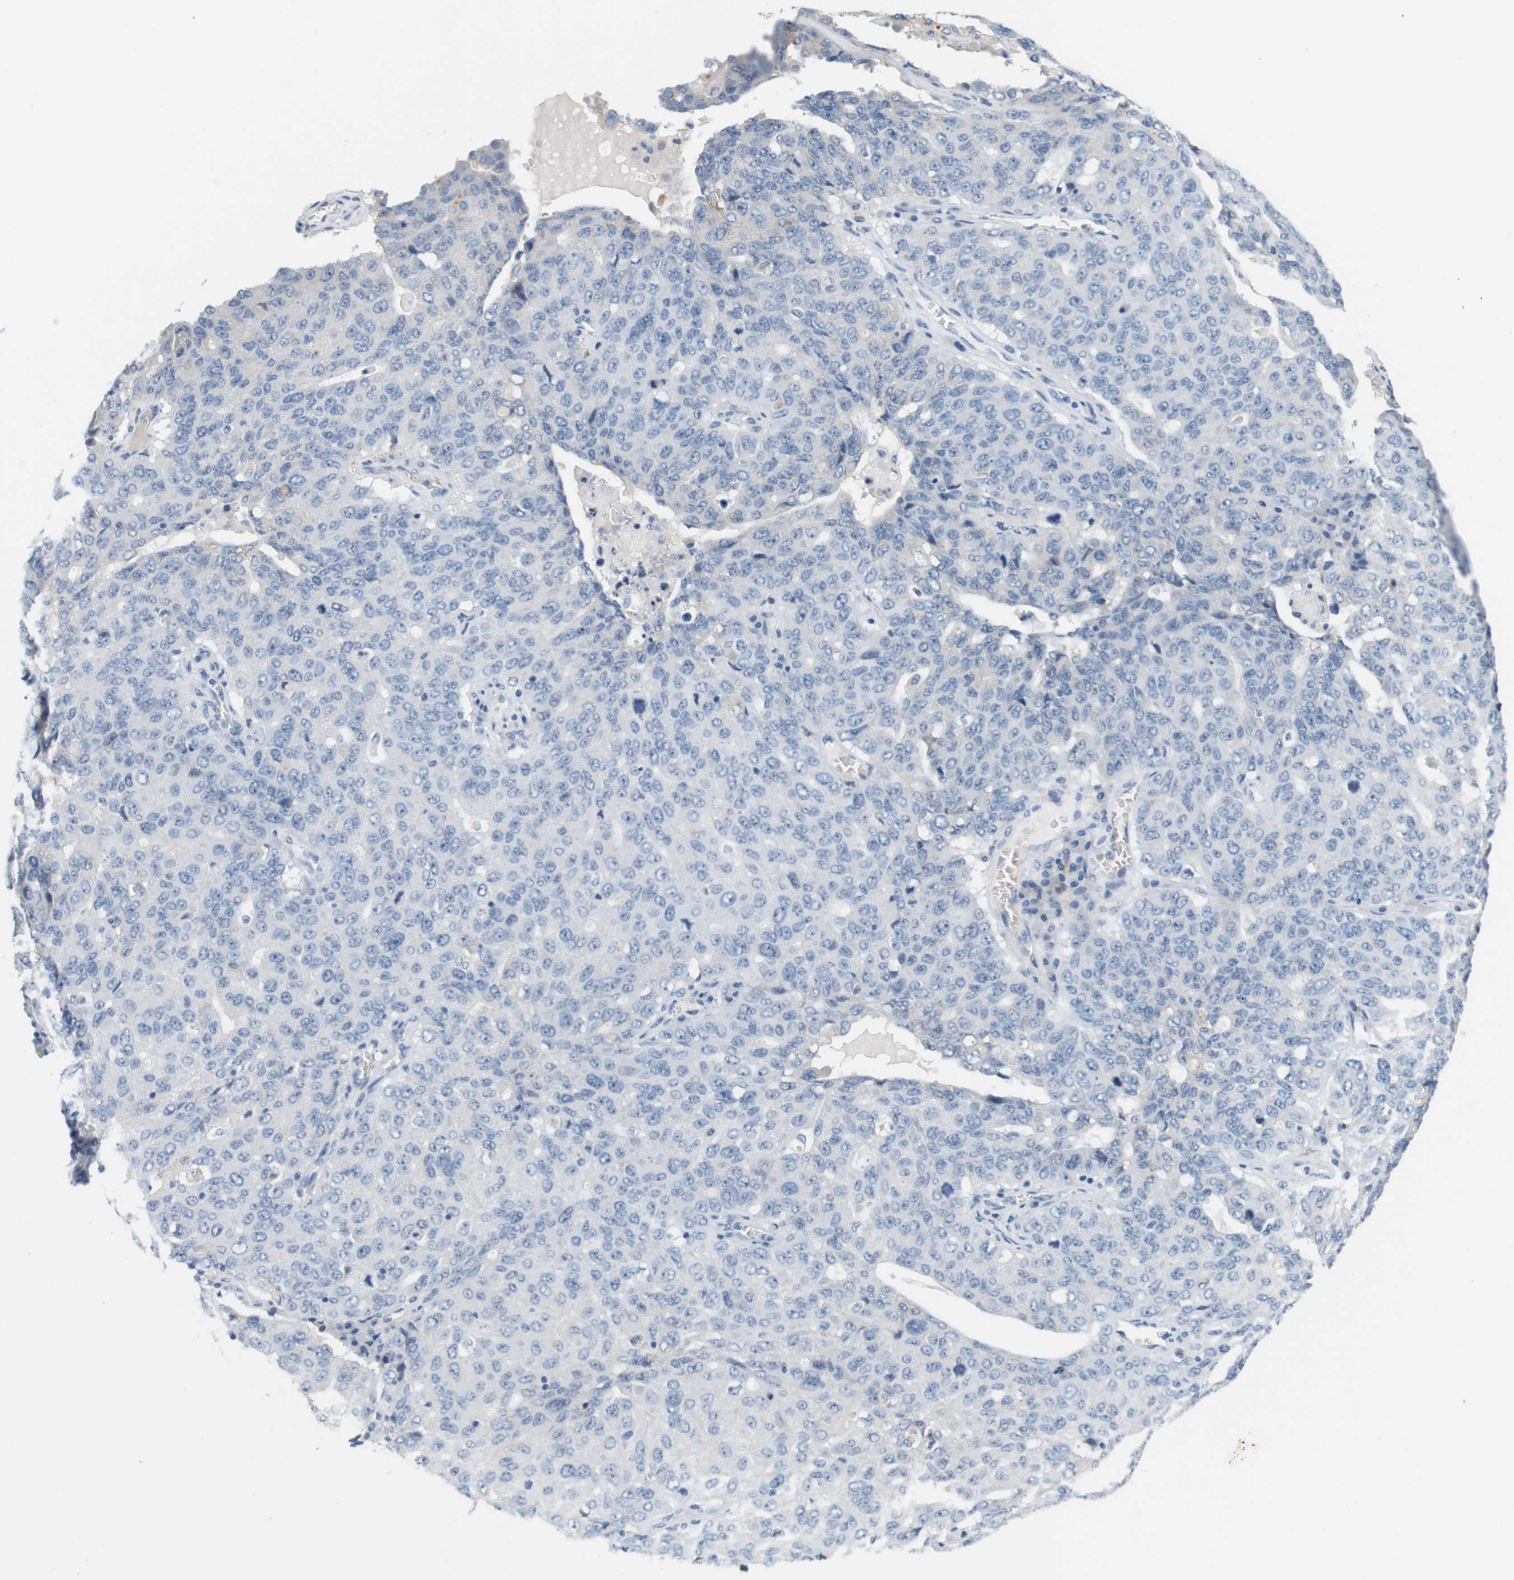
{"staining": {"intensity": "negative", "quantity": "none", "location": "none"}, "tissue": "ovarian cancer", "cell_type": "Tumor cells", "image_type": "cancer", "snomed": [{"axis": "morphology", "description": "Carcinoma, endometroid"}, {"axis": "topography", "description": "Ovary"}], "caption": "Immunohistochemical staining of endometroid carcinoma (ovarian) displays no significant staining in tumor cells. (DAB (3,3'-diaminobenzidine) immunohistochemistry (IHC) visualized using brightfield microscopy, high magnification).", "gene": "LRRK2", "patient": {"sex": "female", "age": 62}}